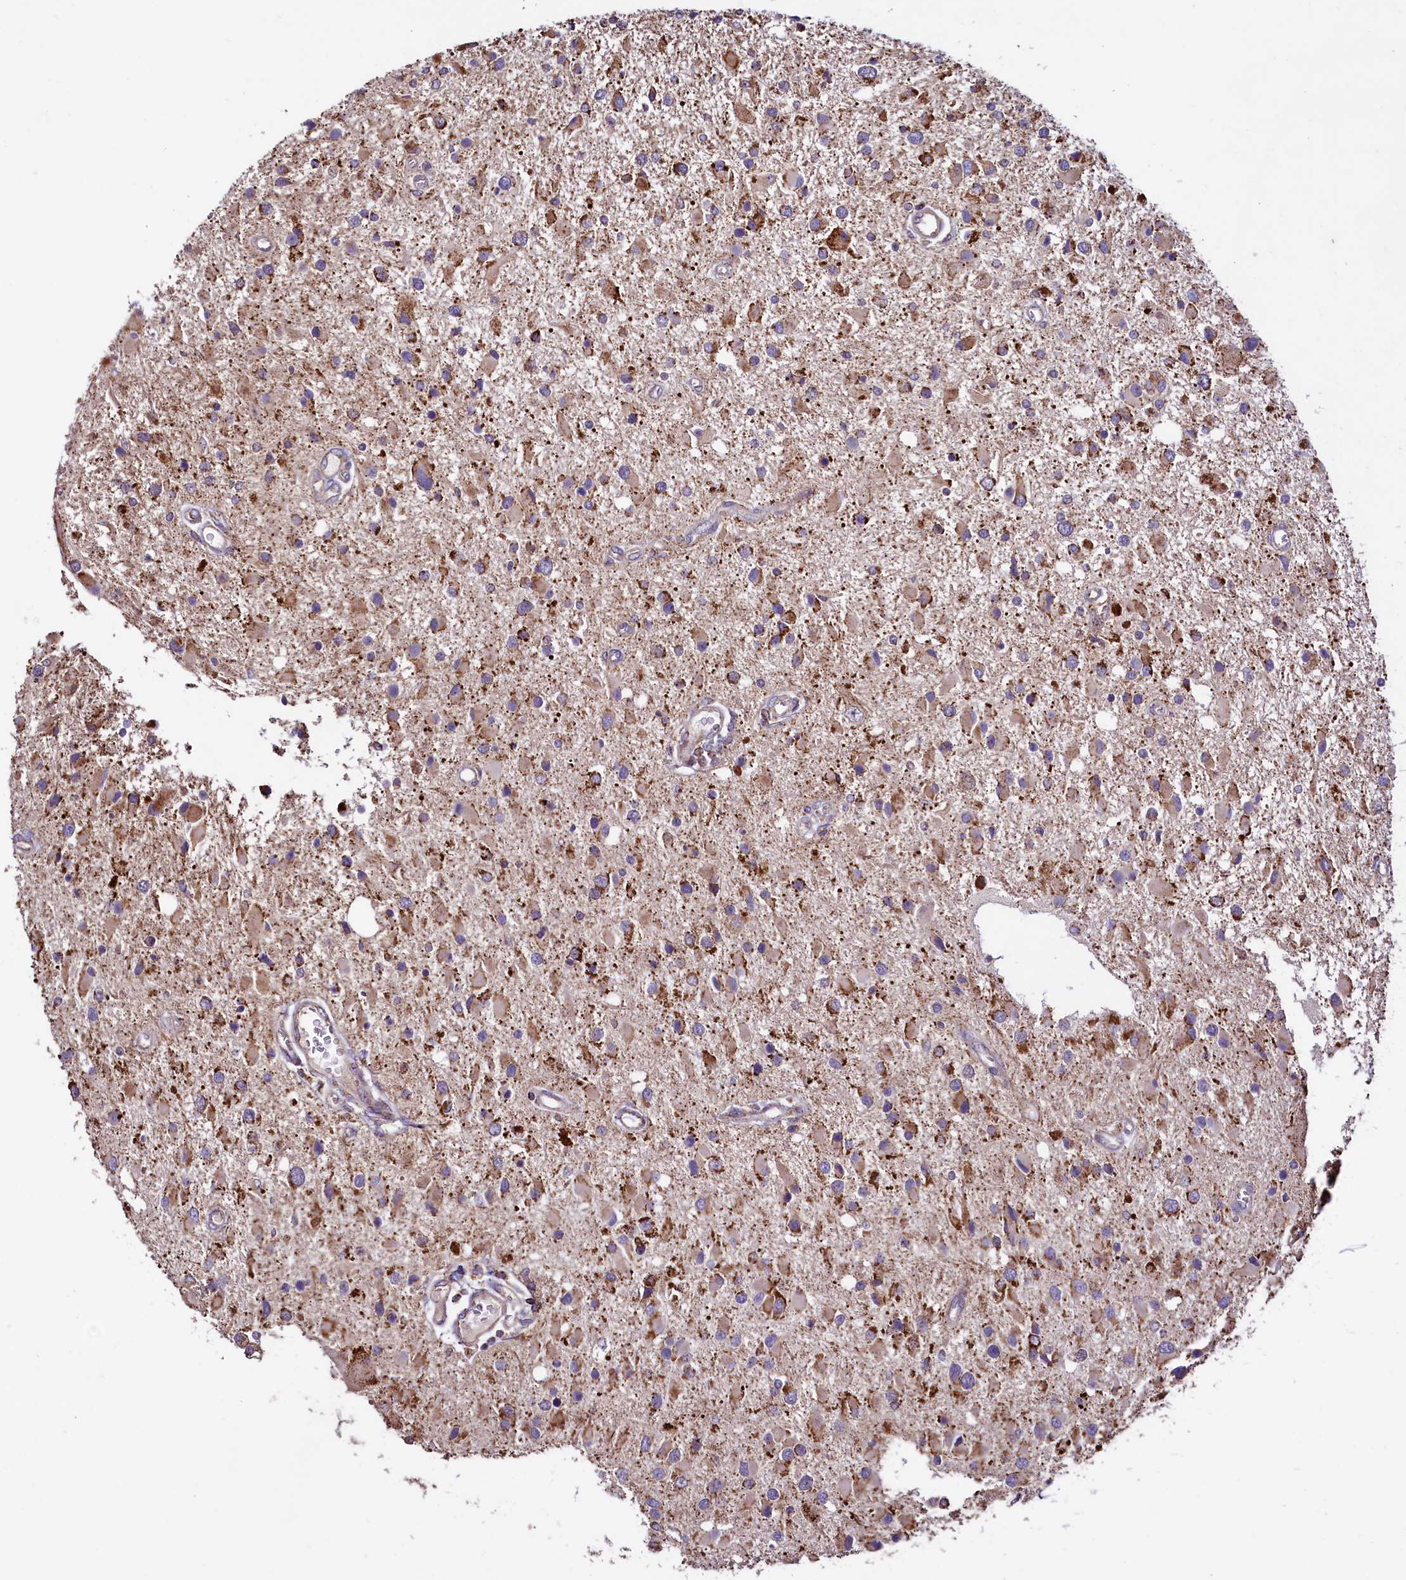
{"staining": {"intensity": "moderate", "quantity": "25%-75%", "location": "cytoplasmic/membranous"}, "tissue": "glioma", "cell_type": "Tumor cells", "image_type": "cancer", "snomed": [{"axis": "morphology", "description": "Glioma, malignant, High grade"}, {"axis": "topography", "description": "Brain"}], "caption": "A brown stain highlights moderate cytoplasmic/membranous staining of a protein in human malignant glioma (high-grade) tumor cells.", "gene": "STARD5", "patient": {"sex": "male", "age": 53}}